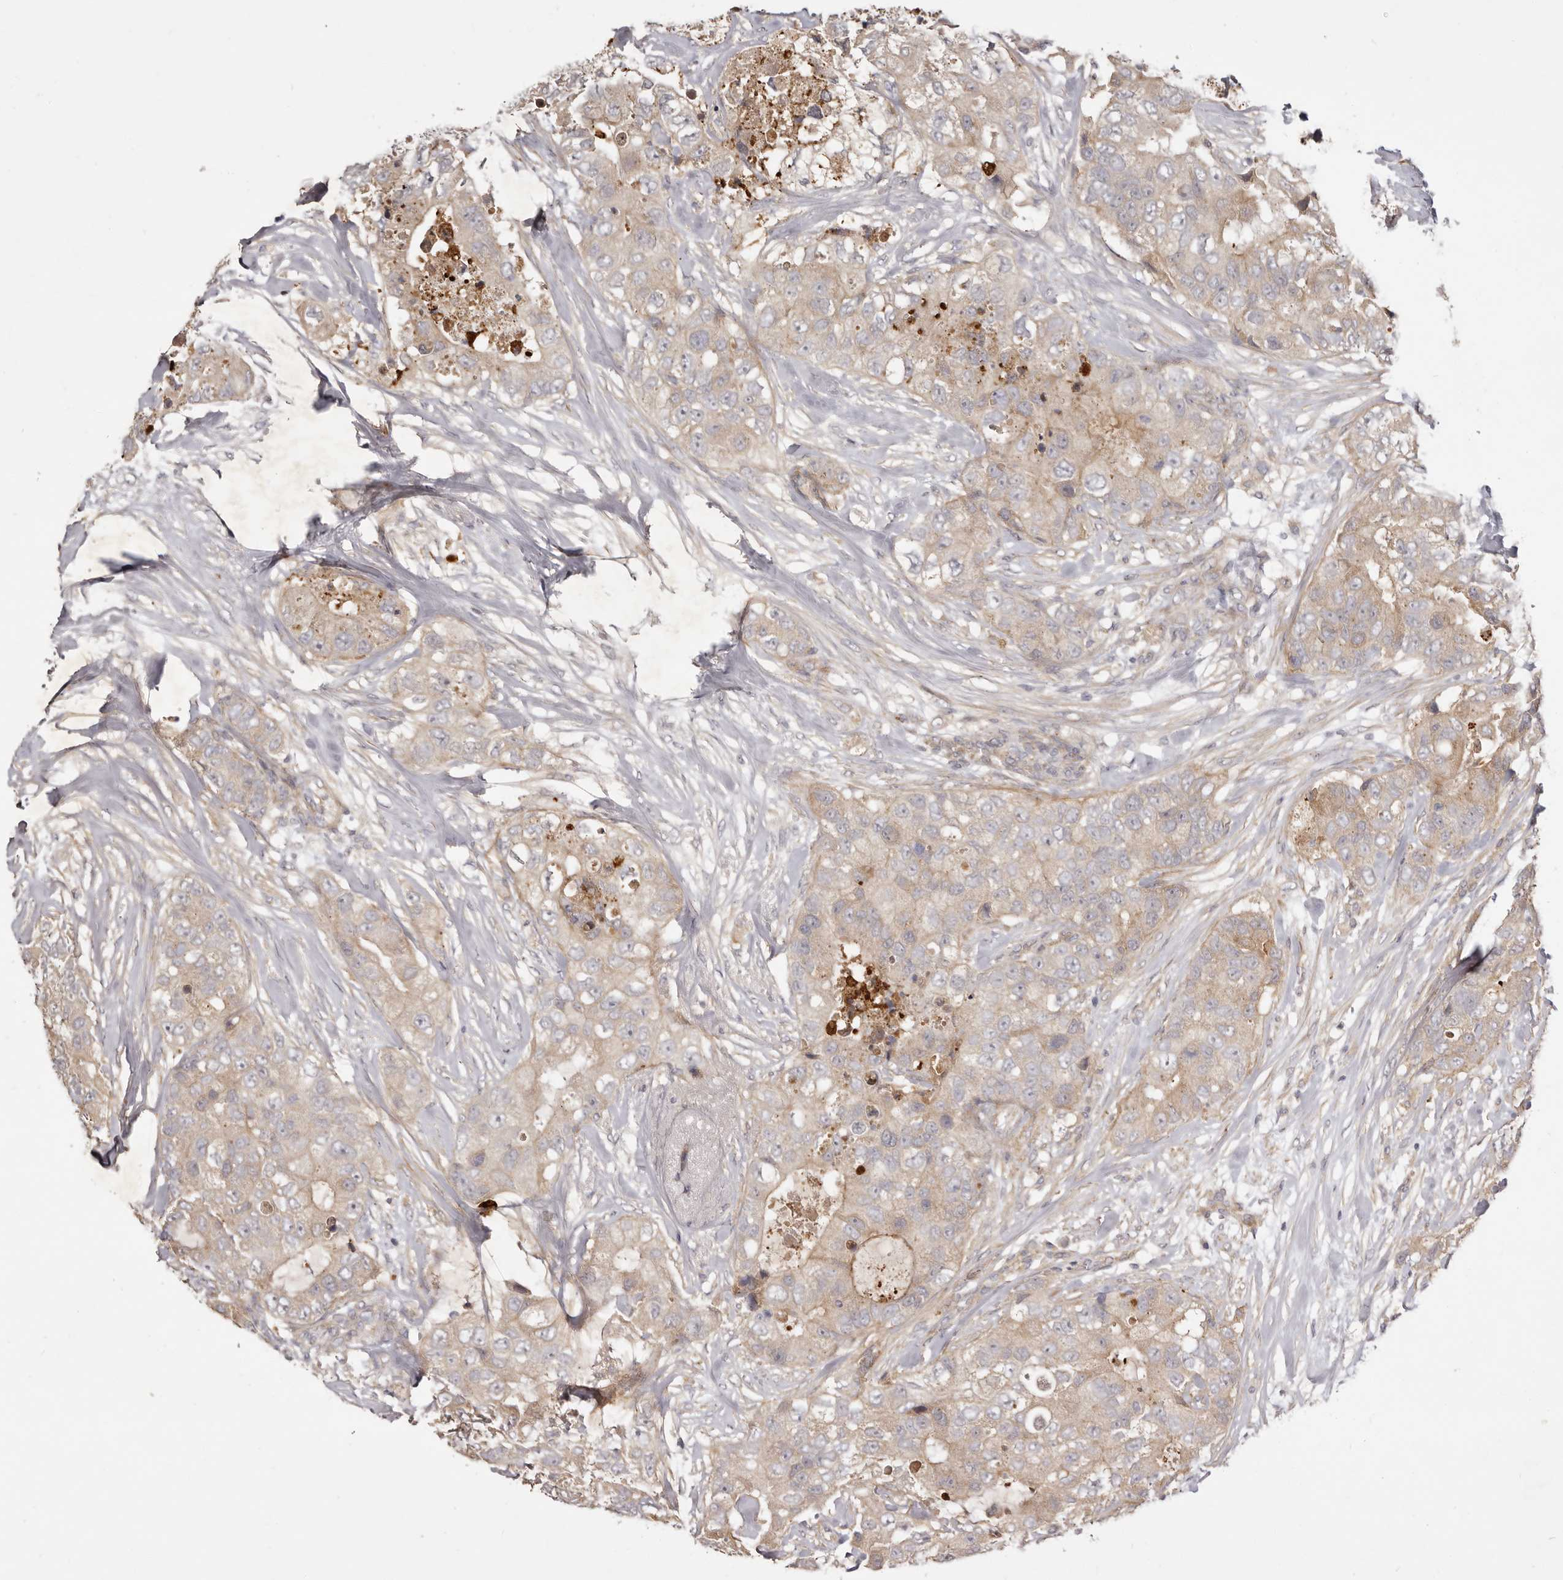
{"staining": {"intensity": "weak", "quantity": ">75%", "location": "cytoplasmic/membranous"}, "tissue": "breast cancer", "cell_type": "Tumor cells", "image_type": "cancer", "snomed": [{"axis": "morphology", "description": "Duct carcinoma"}, {"axis": "topography", "description": "Breast"}], "caption": "Approximately >75% of tumor cells in breast cancer (invasive ductal carcinoma) reveal weak cytoplasmic/membranous protein positivity as visualized by brown immunohistochemical staining.", "gene": "ADAMTS9", "patient": {"sex": "female", "age": 62}}